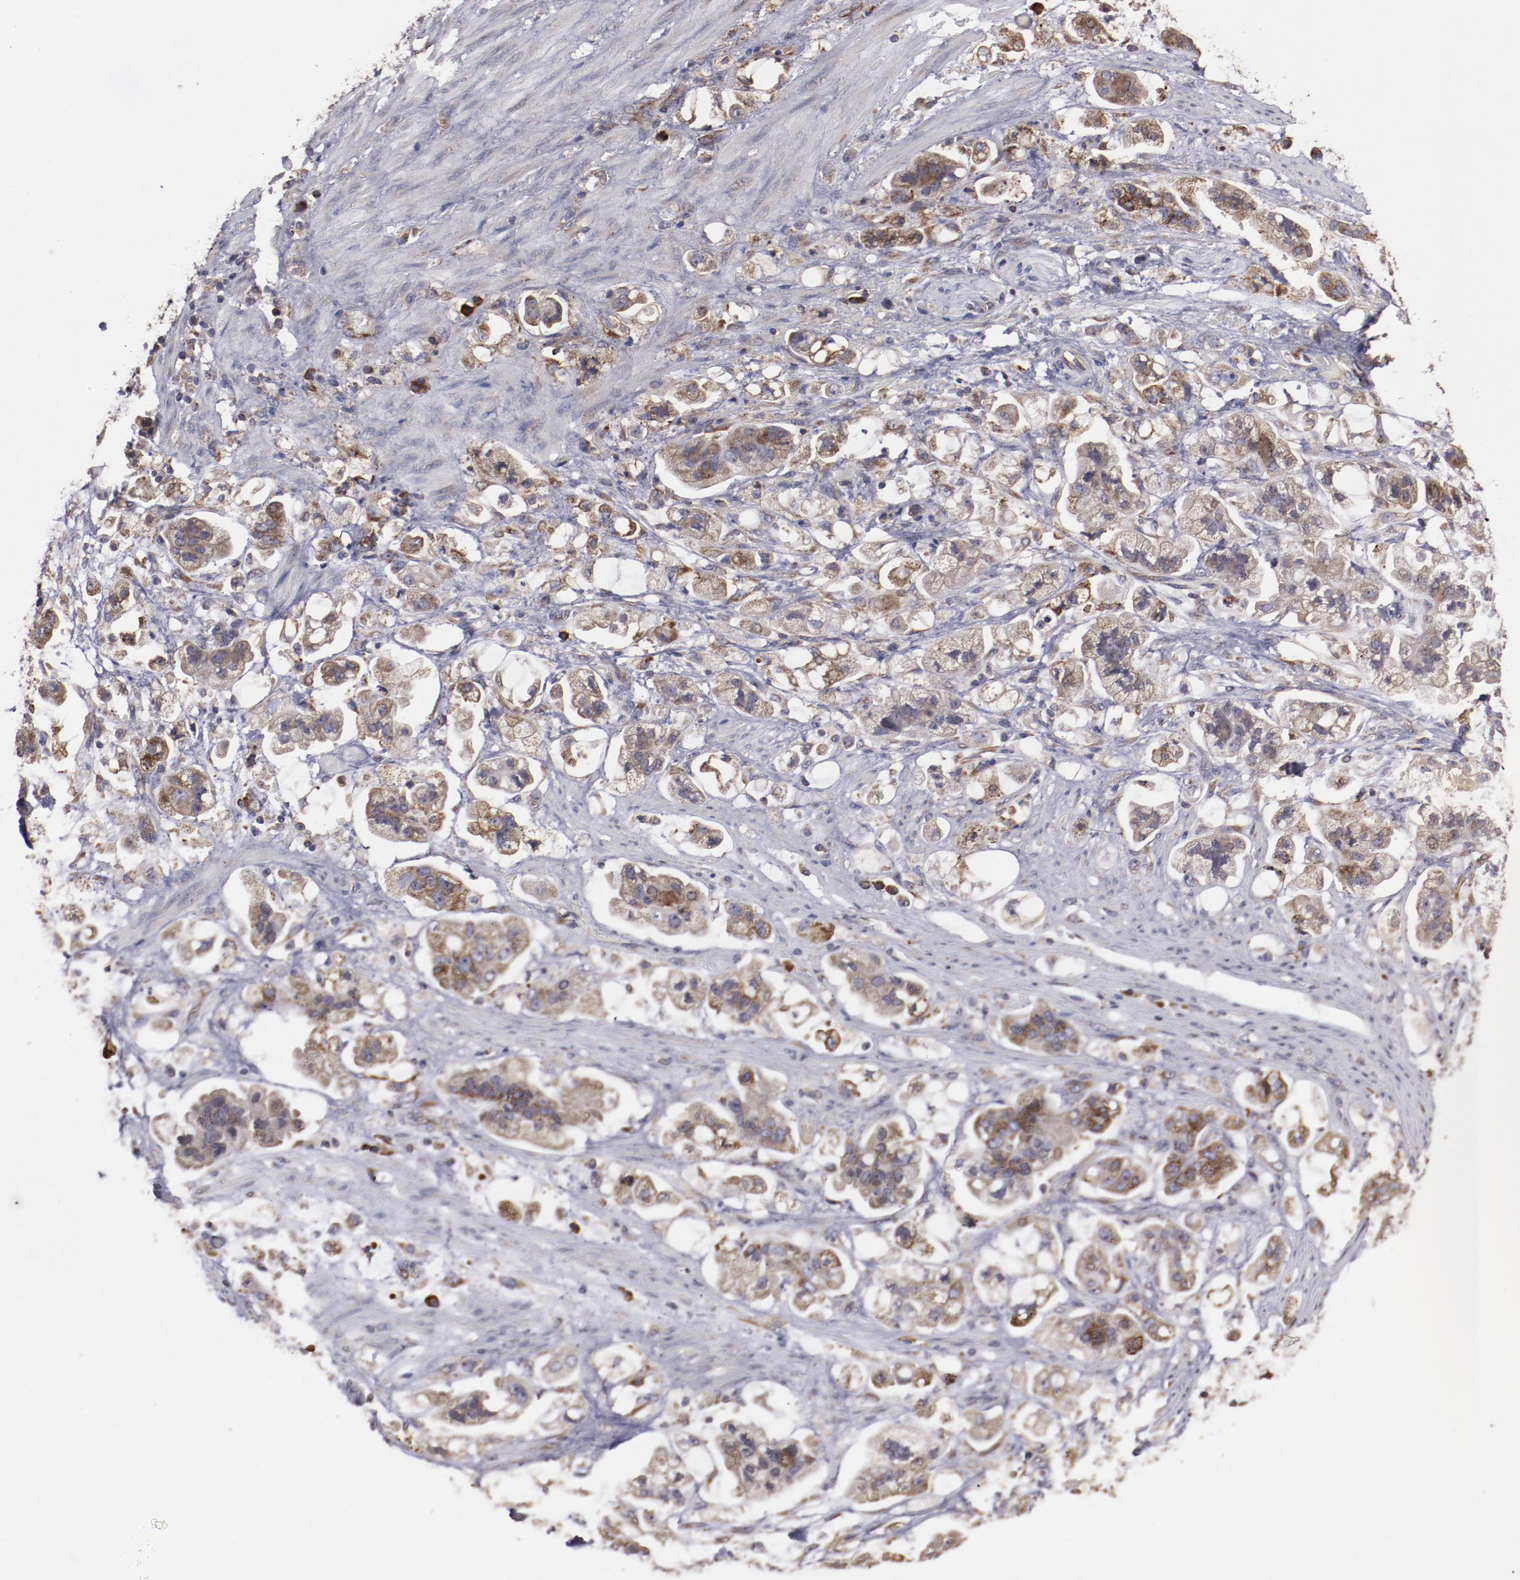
{"staining": {"intensity": "moderate", "quantity": ">75%", "location": "cytoplasmic/membranous"}, "tissue": "stomach cancer", "cell_type": "Tumor cells", "image_type": "cancer", "snomed": [{"axis": "morphology", "description": "Adenocarcinoma, NOS"}, {"axis": "topography", "description": "Stomach"}], "caption": "Adenocarcinoma (stomach) stained for a protein reveals moderate cytoplasmic/membranous positivity in tumor cells. Nuclei are stained in blue.", "gene": "RPS4Y1", "patient": {"sex": "male", "age": 62}}